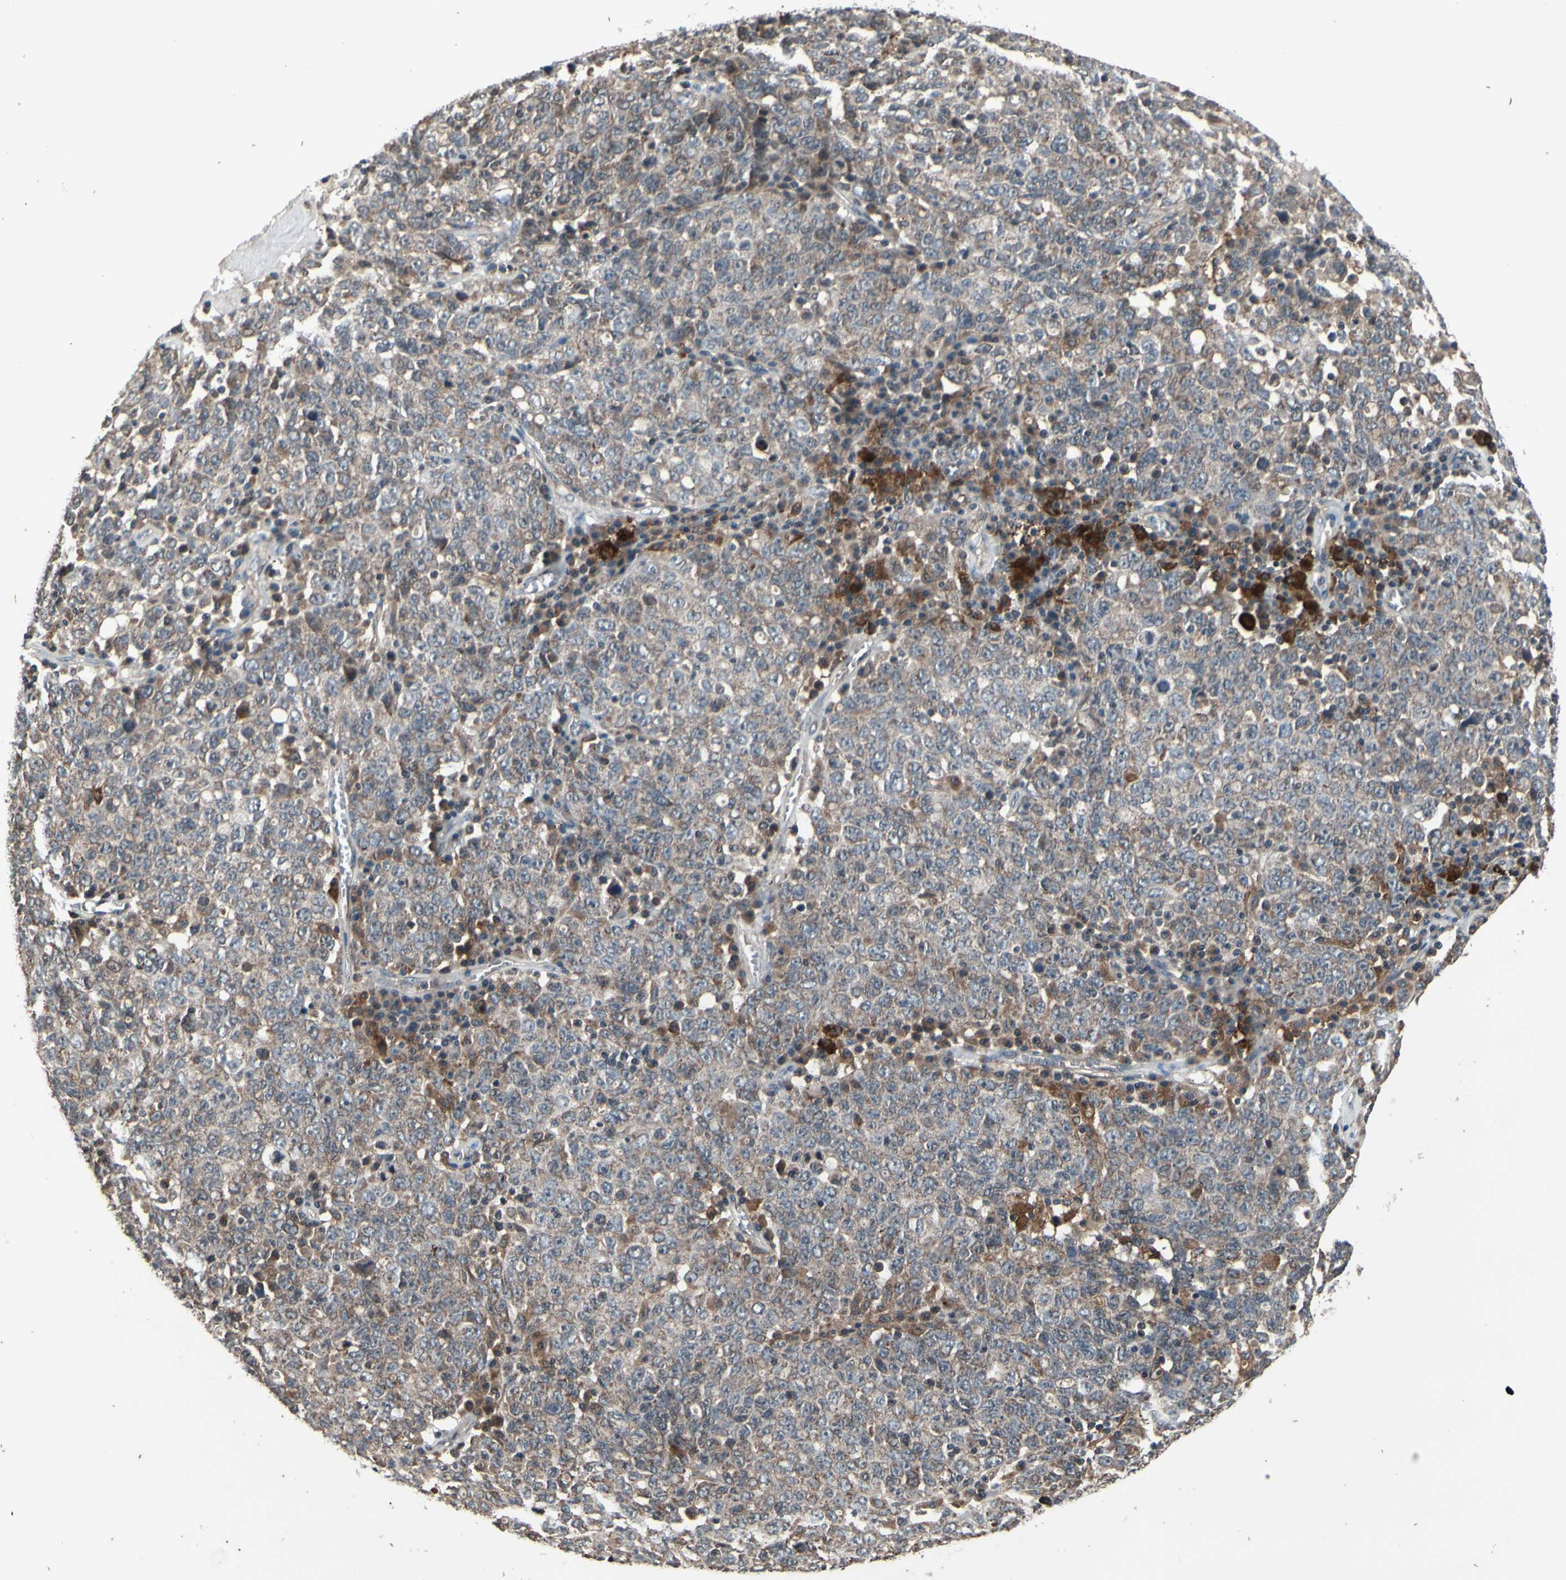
{"staining": {"intensity": "strong", "quantity": "<25%", "location": "cytoplasmic/membranous"}, "tissue": "ovarian cancer", "cell_type": "Tumor cells", "image_type": "cancer", "snomed": [{"axis": "morphology", "description": "Carcinoma, endometroid"}, {"axis": "topography", "description": "Ovary"}], "caption": "This image shows immunohistochemistry staining of endometroid carcinoma (ovarian), with medium strong cytoplasmic/membranous expression in about <25% of tumor cells.", "gene": "MBTPS2", "patient": {"sex": "female", "age": 62}}